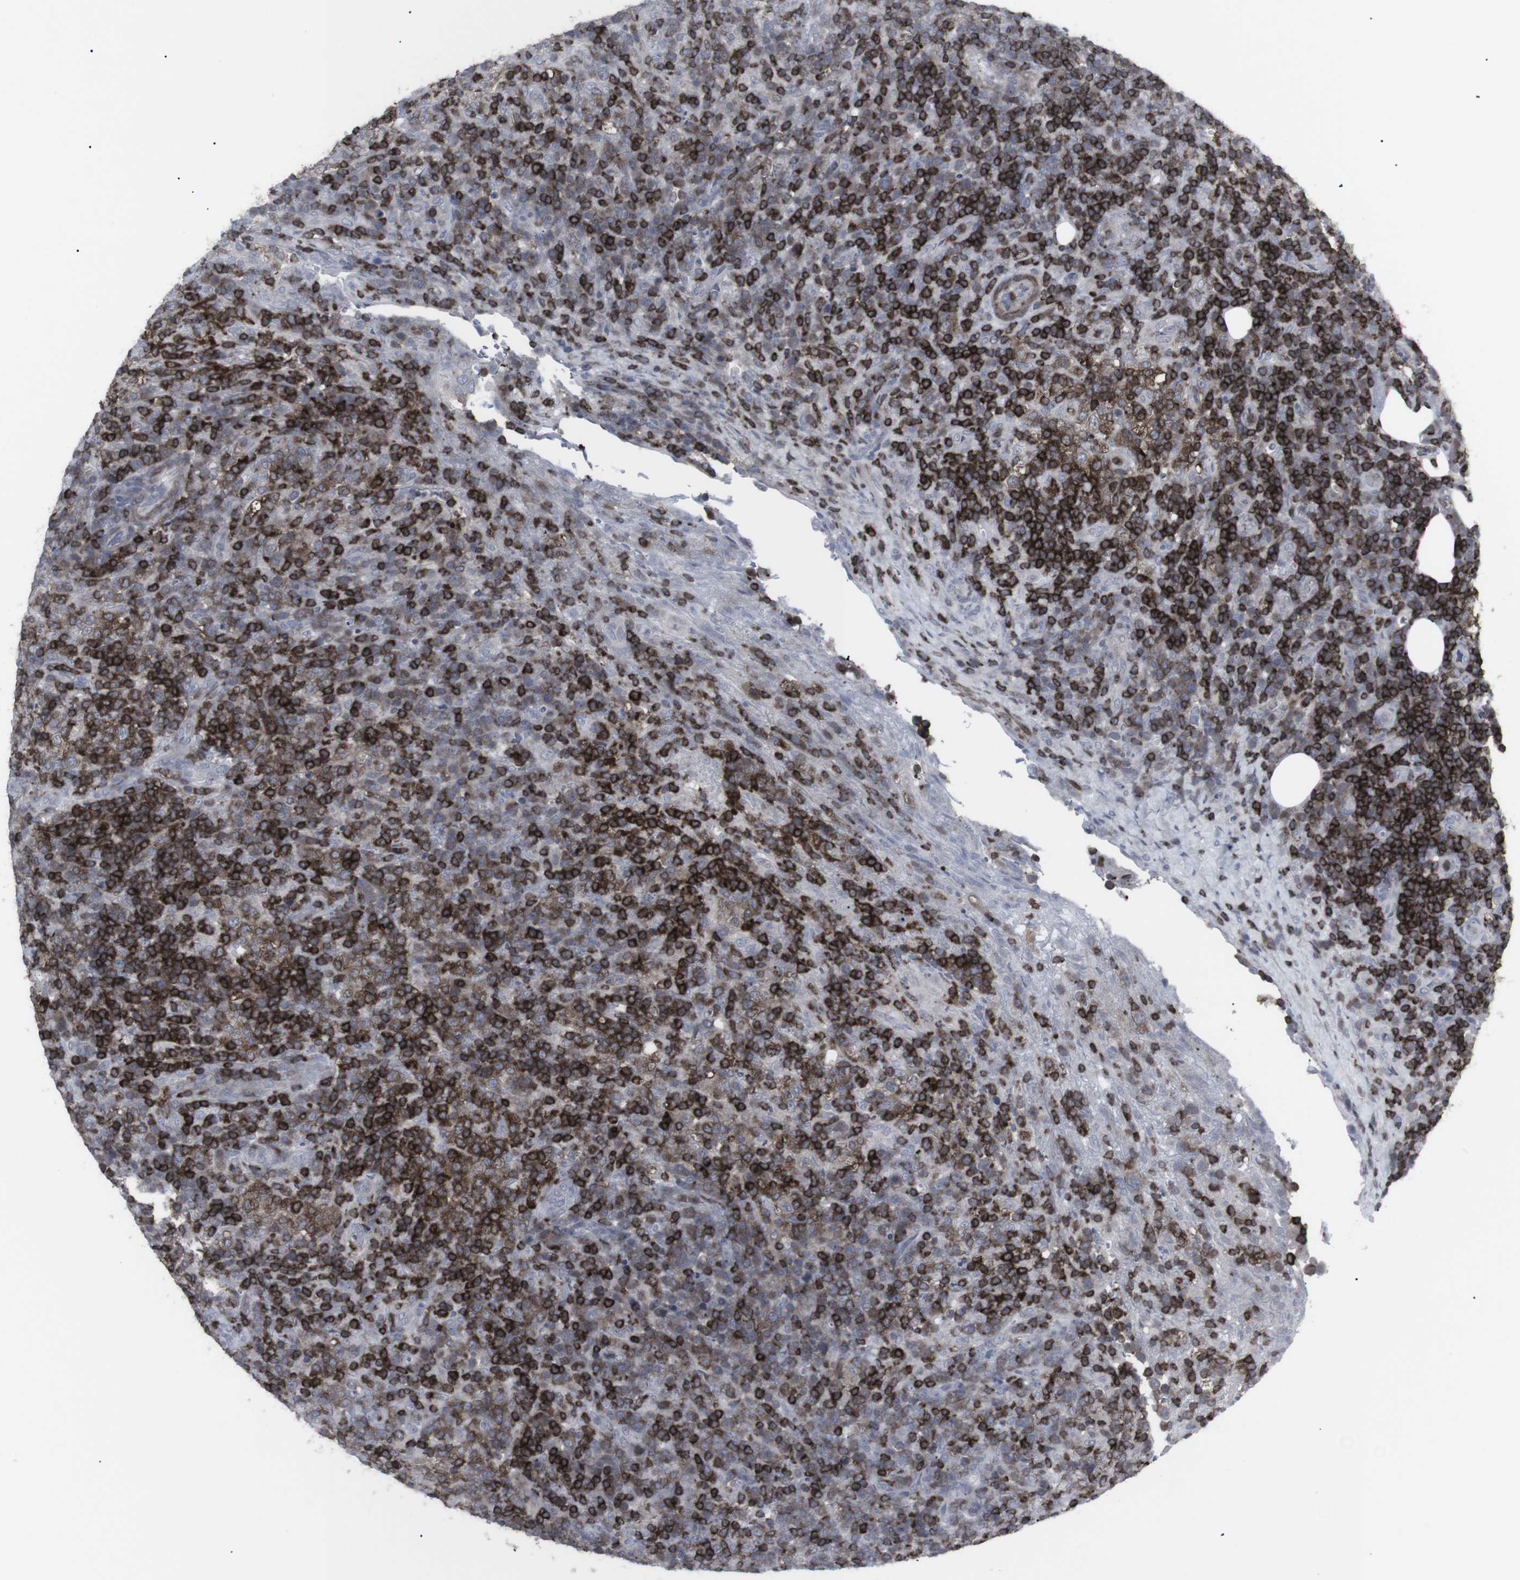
{"staining": {"intensity": "strong", "quantity": ">75%", "location": "cytoplasmic/membranous"}, "tissue": "lymphoma", "cell_type": "Tumor cells", "image_type": "cancer", "snomed": [{"axis": "morphology", "description": "Malignant lymphoma, non-Hodgkin's type, High grade"}, {"axis": "topography", "description": "Lymph node"}], "caption": "Strong cytoplasmic/membranous positivity for a protein is present in approximately >75% of tumor cells of high-grade malignant lymphoma, non-Hodgkin's type using IHC.", "gene": "APOBEC2", "patient": {"sex": "female", "age": 76}}